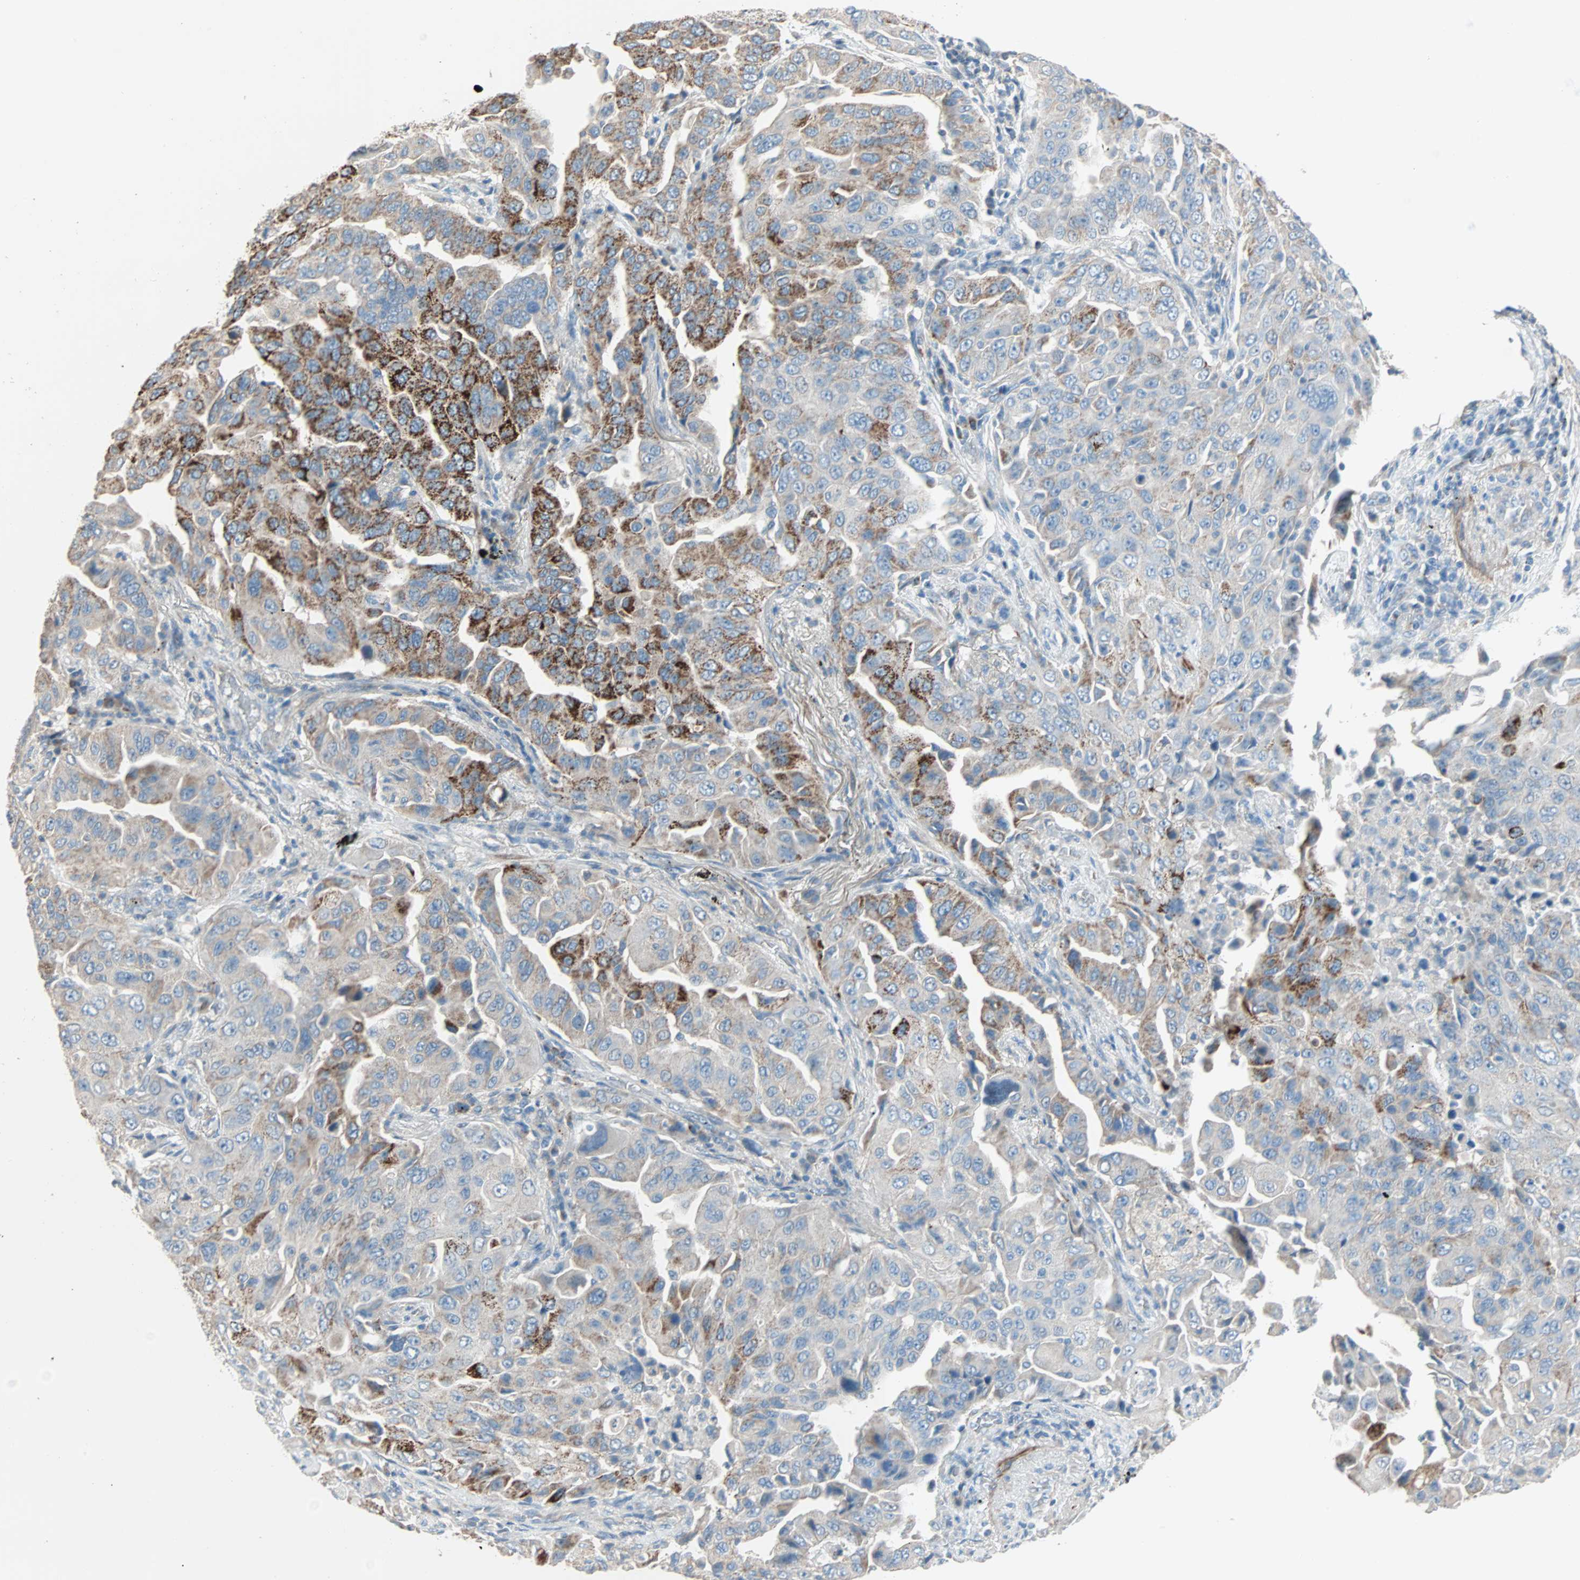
{"staining": {"intensity": "strong", "quantity": "<25%", "location": "cytoplasmic/membranous"}, "tissue": "lung cancer", "cell_type": "Tumor cells", "image_type": "cancer", "snomed": [{"axis": "morphology", "description": "Adenocarcinoma, NOS"}, {"axis": "topography", "description": "Lung"}], "caption": "This photomicrograph demonstrates lung adenocarcinoma stained with immunohistochemistry (IHC) to label a protein in brown. The cytoplasmic/membranous of tumor cells show strong positivity for the protein. Nuclei are counter-stained blue.", "gene": "ACVRL1", "patient": {"sex": "female", "age": 65}}